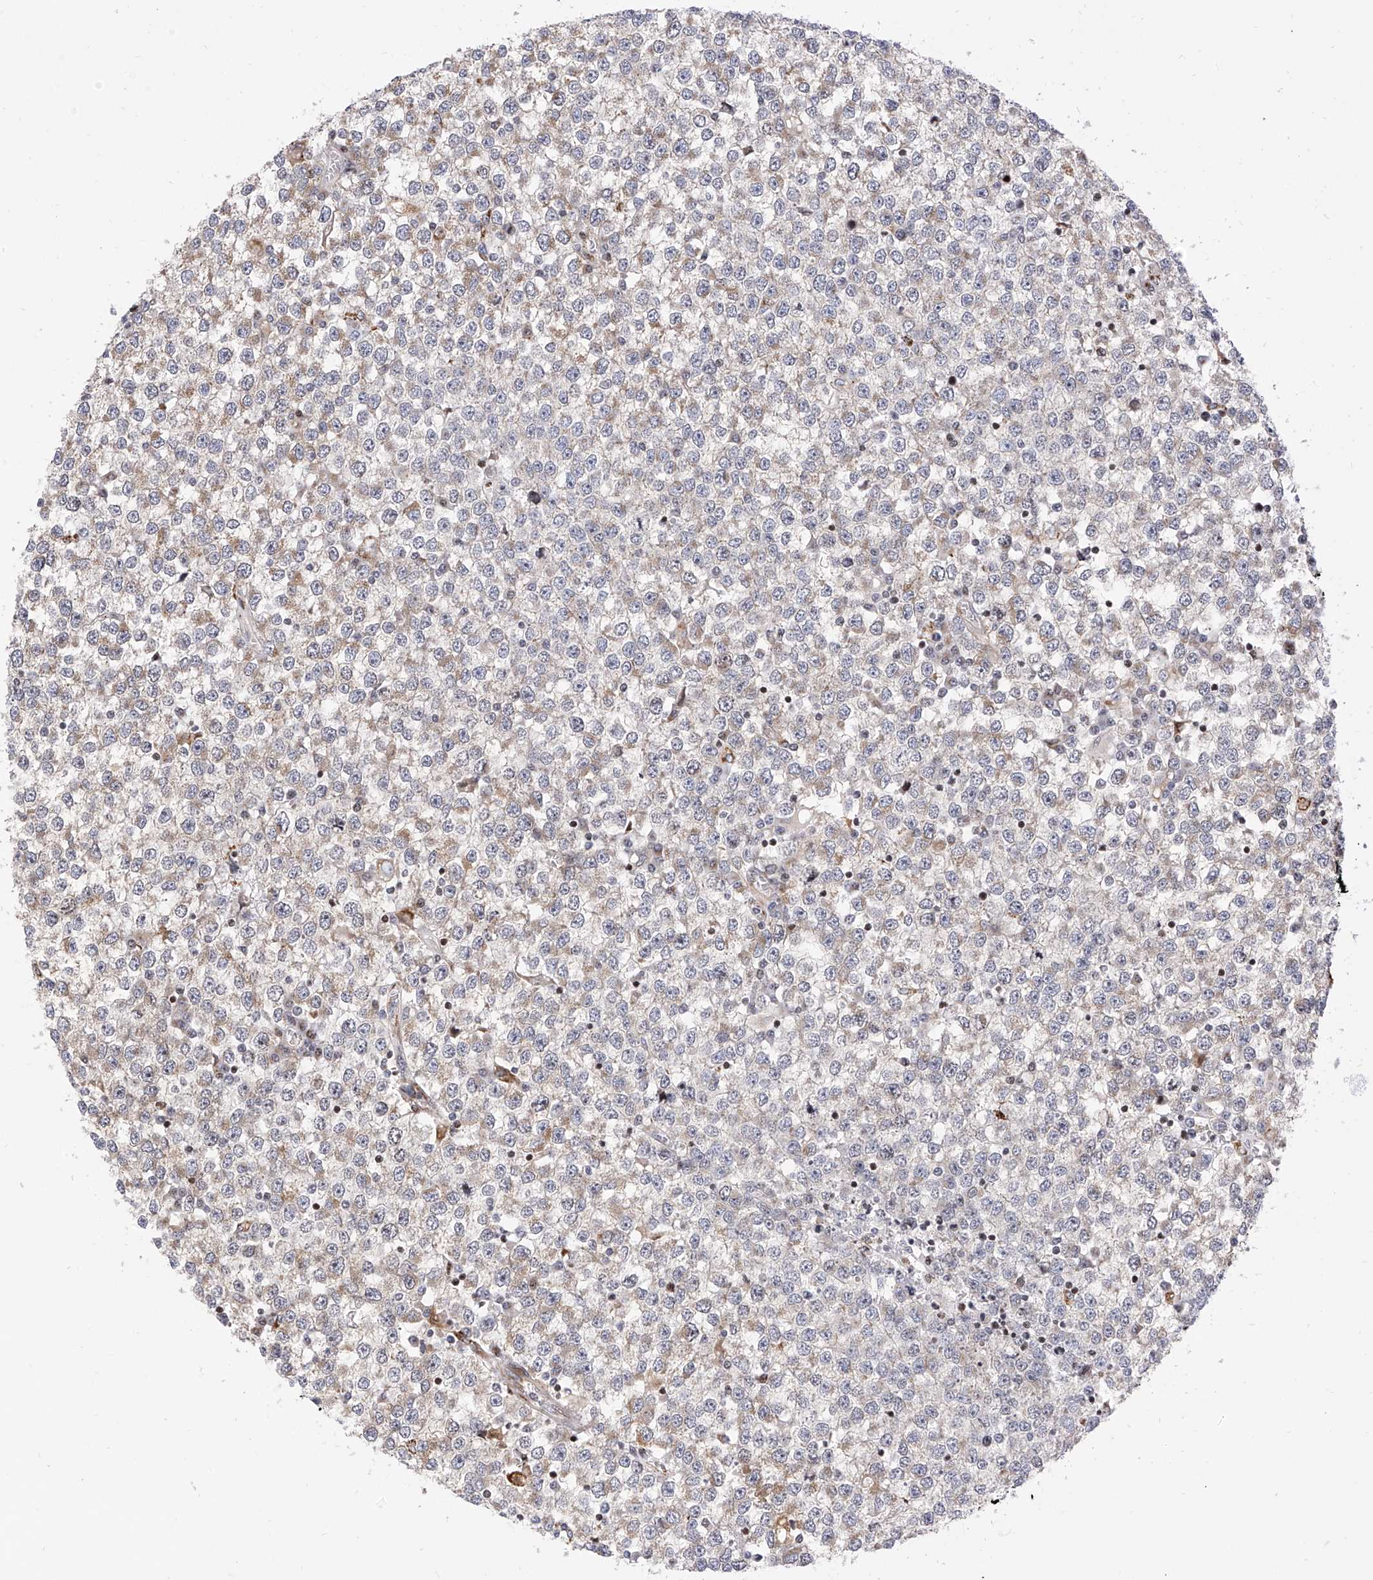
{"staining": {"intensity": "weak", "quantity": "25%-75%", "location": "cytoplasmic/membranous"}, "tissue": "testis cancer", "cell_type": "Tumor cells", "image_type": "cancer", "snomed": [{"axis": "morphology", "description": "Seminoma, NOS"}, {"axis": "topography", "description": "Testis"}], "caption": "A brown stain highlights weak cytoplasmic/membranous staining of a protein in testis seminoma tumor cells.", "gene": "TTLL8", "patient": {"sex": "male", "age": 65}}